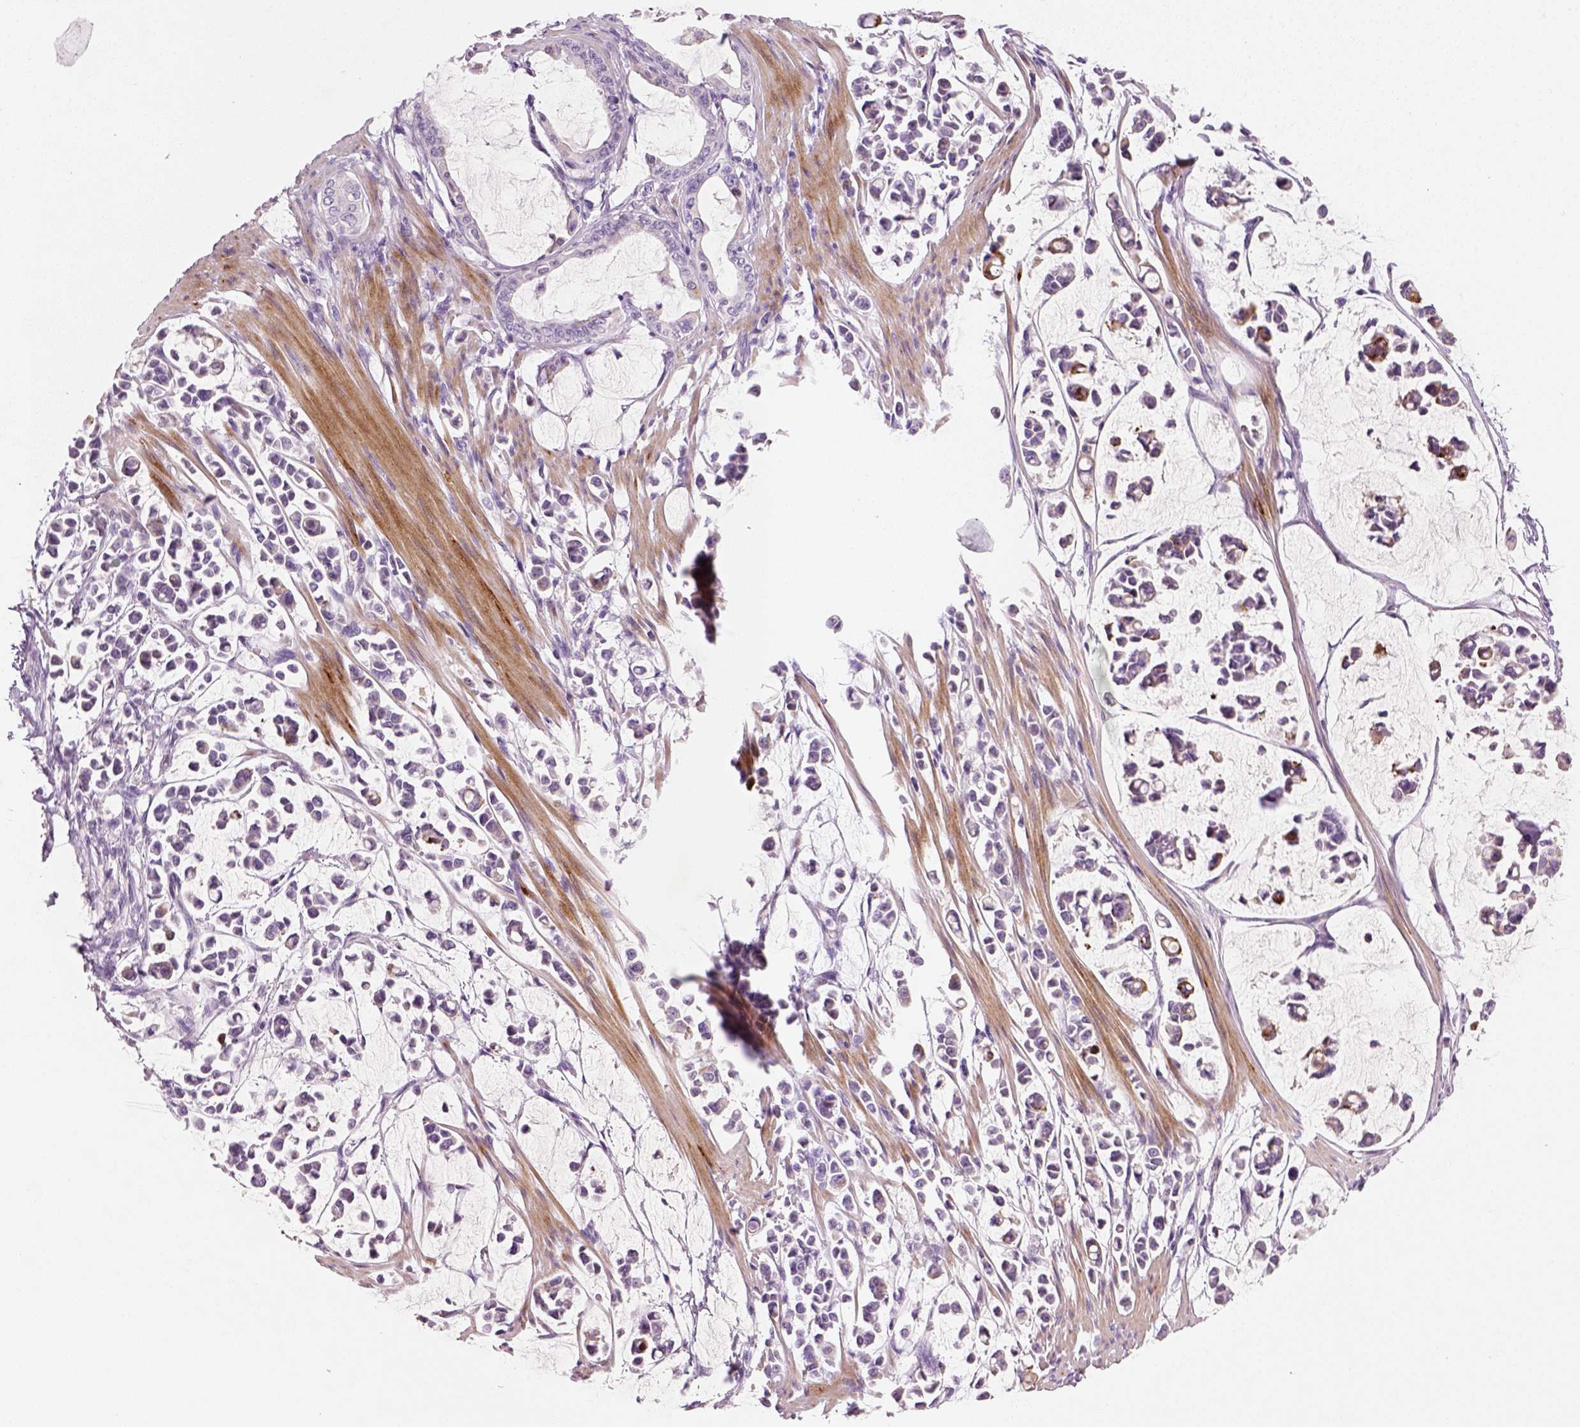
{"staining": {"intensity": "negative", "quantity": "none", "location": "none"}, "tissue": "stomach cancer", "cell_type": "Tumor cells", "image_type": "cancer", "snomed": [{"axis": "morphology", "description": "Adenocarcinoma, NOS"}, {"axis": "topography", "description": "Stomach"}], "caption": "Tumor cells show no significant protein expression in adenocarcinoma (stomach). (Stains: DAB (3,3'-diaminobenzidine) immunohistochemistry with hematoxylin counter stain, Microscopy: brightfield microscopy at high magnification).", "gene": "NUDT6", "patient": {"sex": "male", "age": 82}}